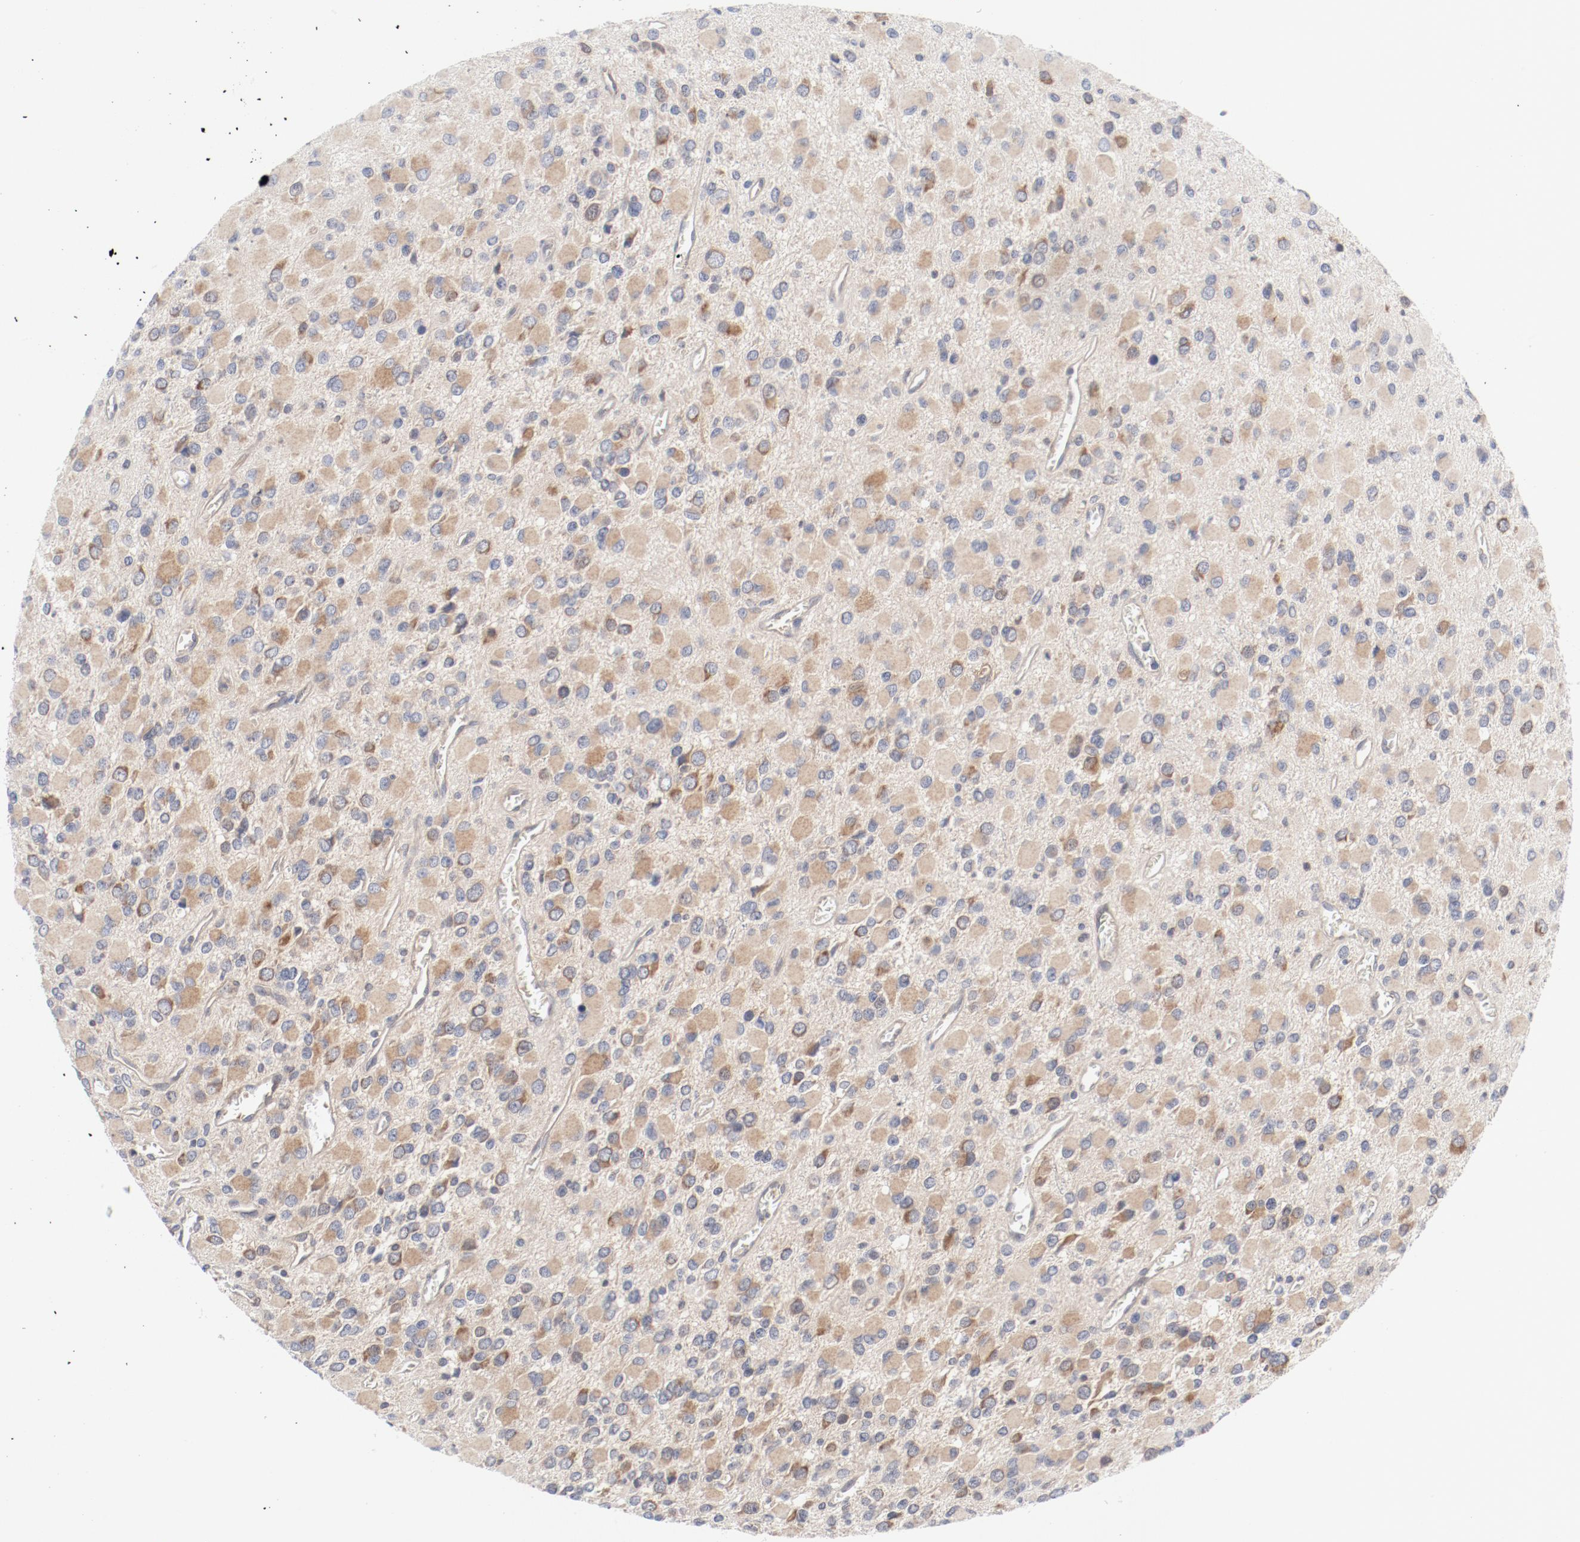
{"staining": {"intensity": "moderate", "quantity": ">75%", "location": "cytoplasmic/membranous,nuclear"}, "tissue": "glioma", "cell_type": "Tumor cells", "image_type": "cancer", "snomed": [{"axis": "morphology", "description": "Glioma, malignant, Low grade"}, {"axis": "topography", "description": "Brain"}], "caption": "Malignant glioma (low-grade) stained with a protein marker shows moderate staining in tumor cells.", "gene": "BAD", "patient": {"sex": "male", "age": 42}}